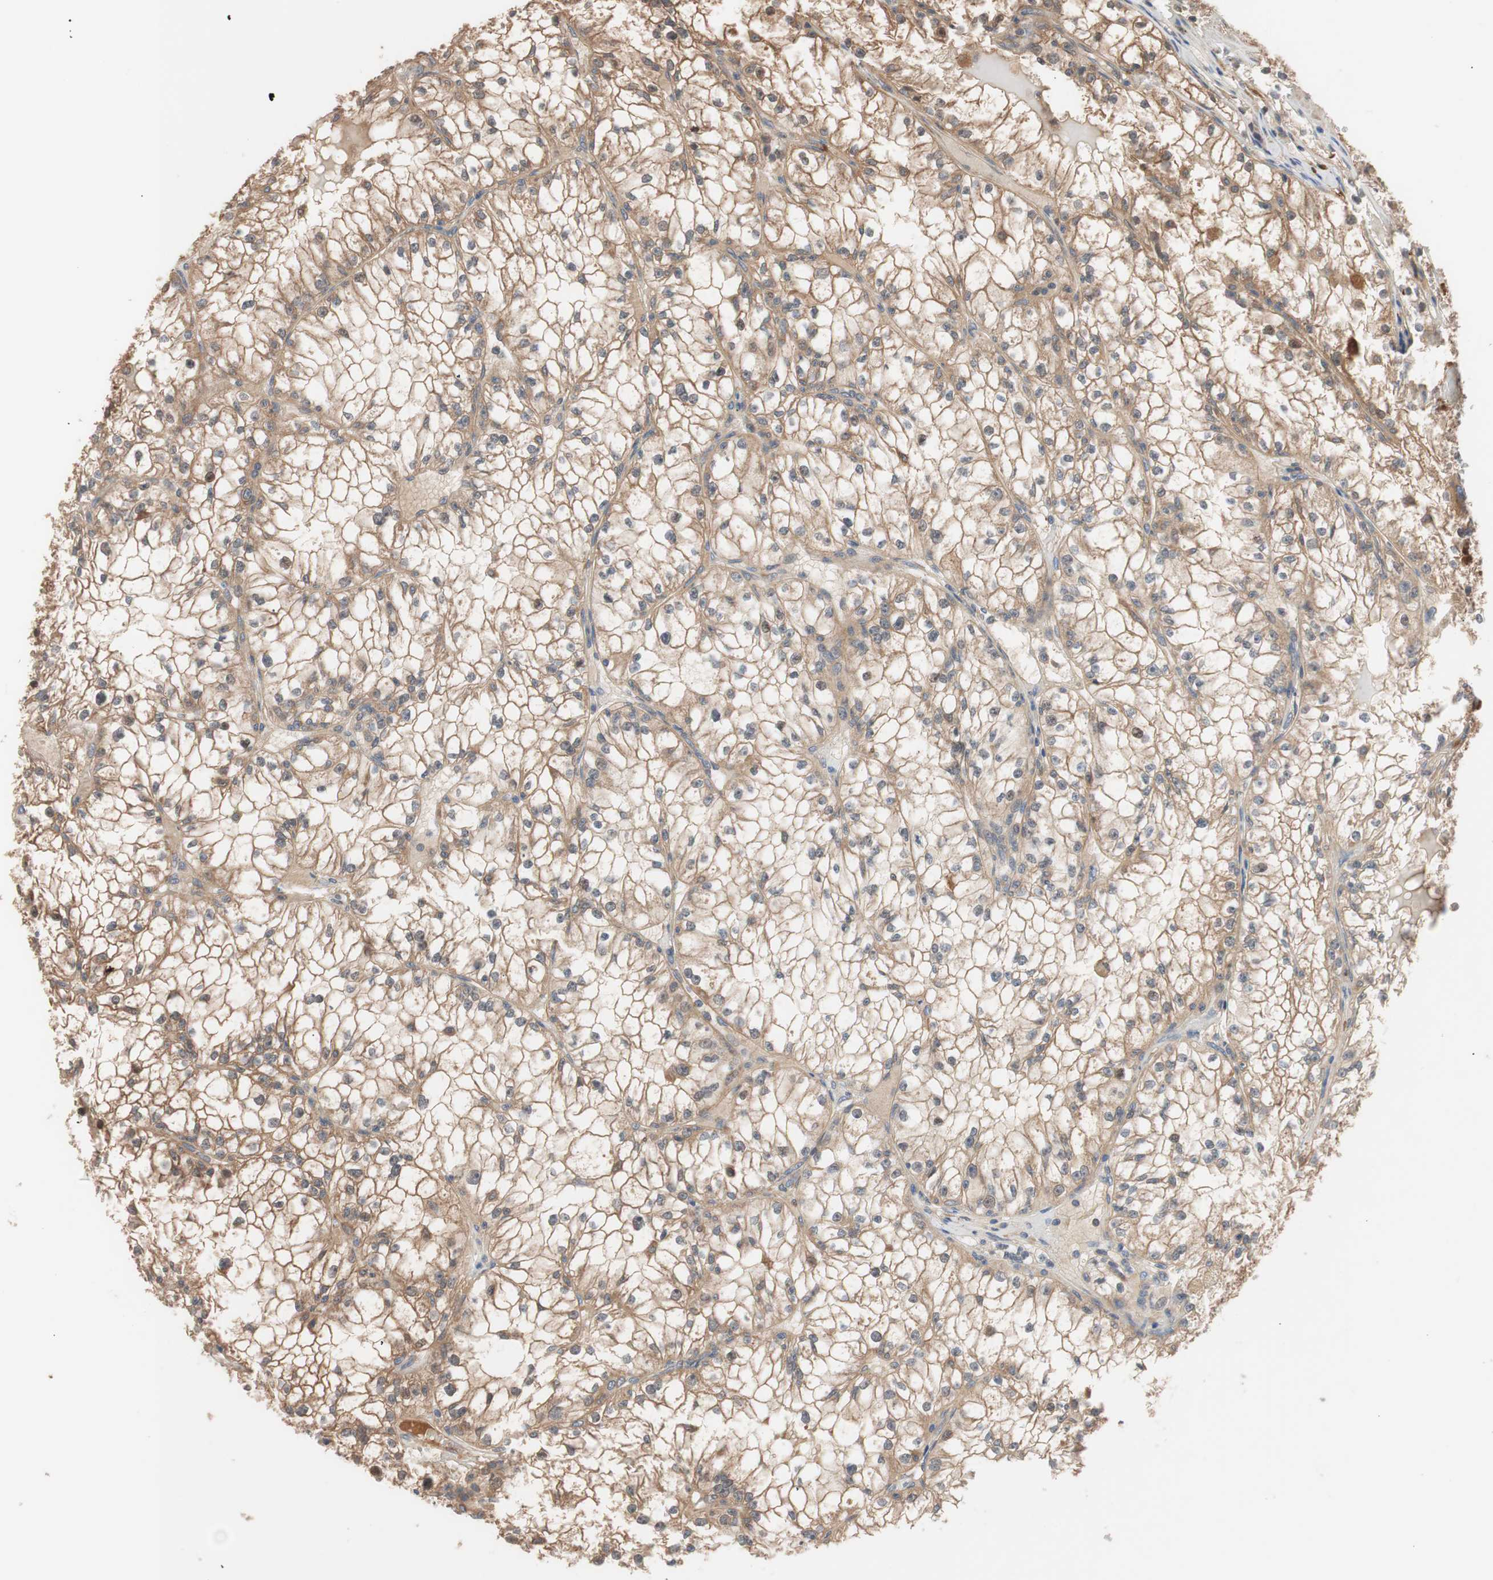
{"staining": {"intensity": "moderate", "quantity": ">75%", "location": "cytoplasmic/membranous,nuclear"}, "tissue": "renal cancer", "cell_type": "Tumor cells", "image_type": "cancer", "snomed": [{"axis": "morphology", "description": "Adenocarcinoma, NOS"}, {"axis": "topography", "description": "Kidney"}], "caption": "Renal adenocarcinoma stained with immunohistochemistry demonstrates moderate cytoplasmic/membranous and nuclear staining in approximately >75% of tumor cells.", "gene": "HMBS", "patient": {"sex": "male", "age": 56}}